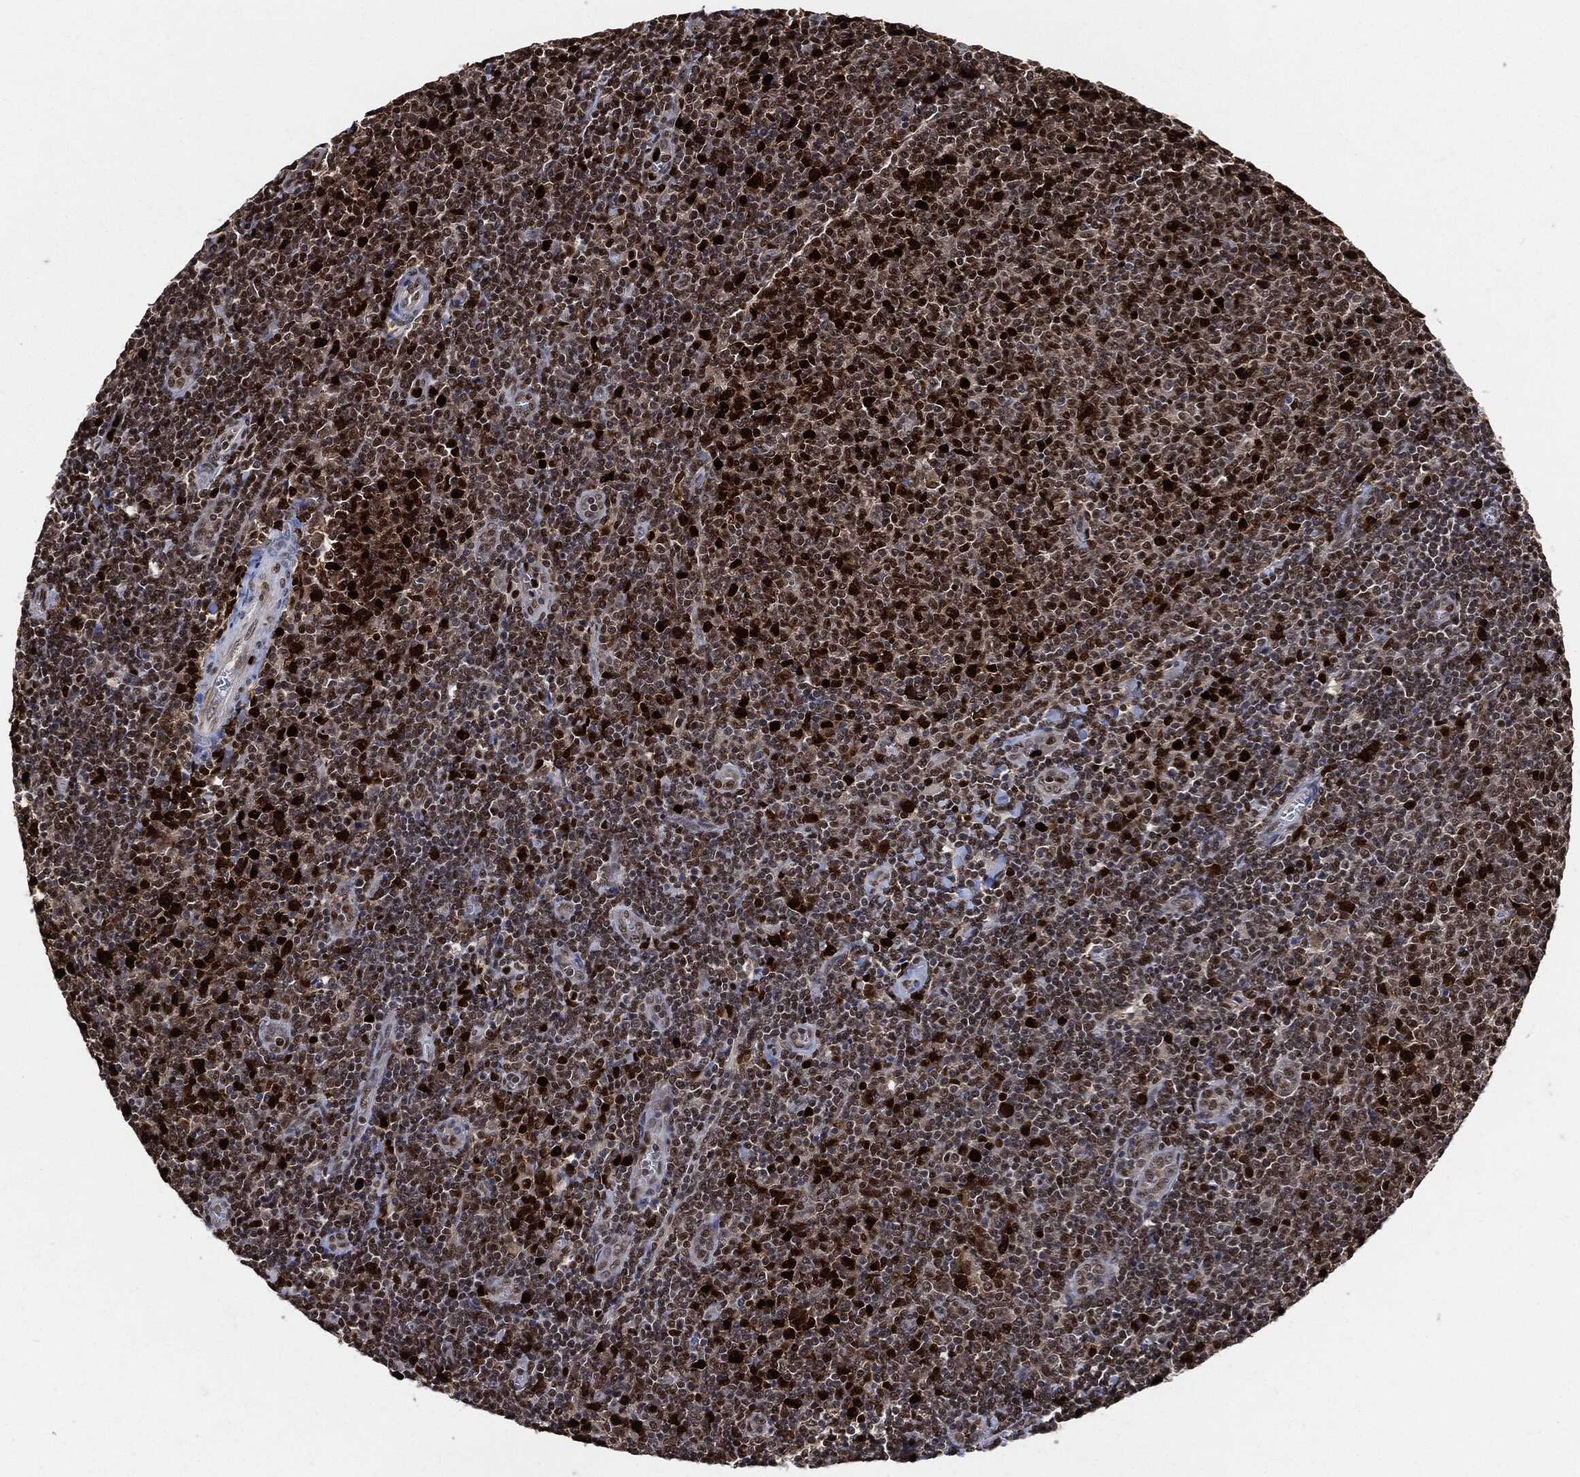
{"staining": {"intensity": "strong", "quantity": "25%-75%", "location": "nuclear"}, "tissue": "lymphoma", "cell_type": "Tumor cells", "image_type": "cancer", "snomed": [{"axis": "morphology", "description": "Malignant lymphoma, non-Hodgkin's type, Low grade"}, {"axis": "topography", "description": "Lymph node"}], "caption": "Immunohistochemical staining of lymphoma exhibits strong nuclear protein positivity in approximately 25%-75% of tumor cells.", "gene": "PCNA", "patient": {"sex": "male", "age": 52}}